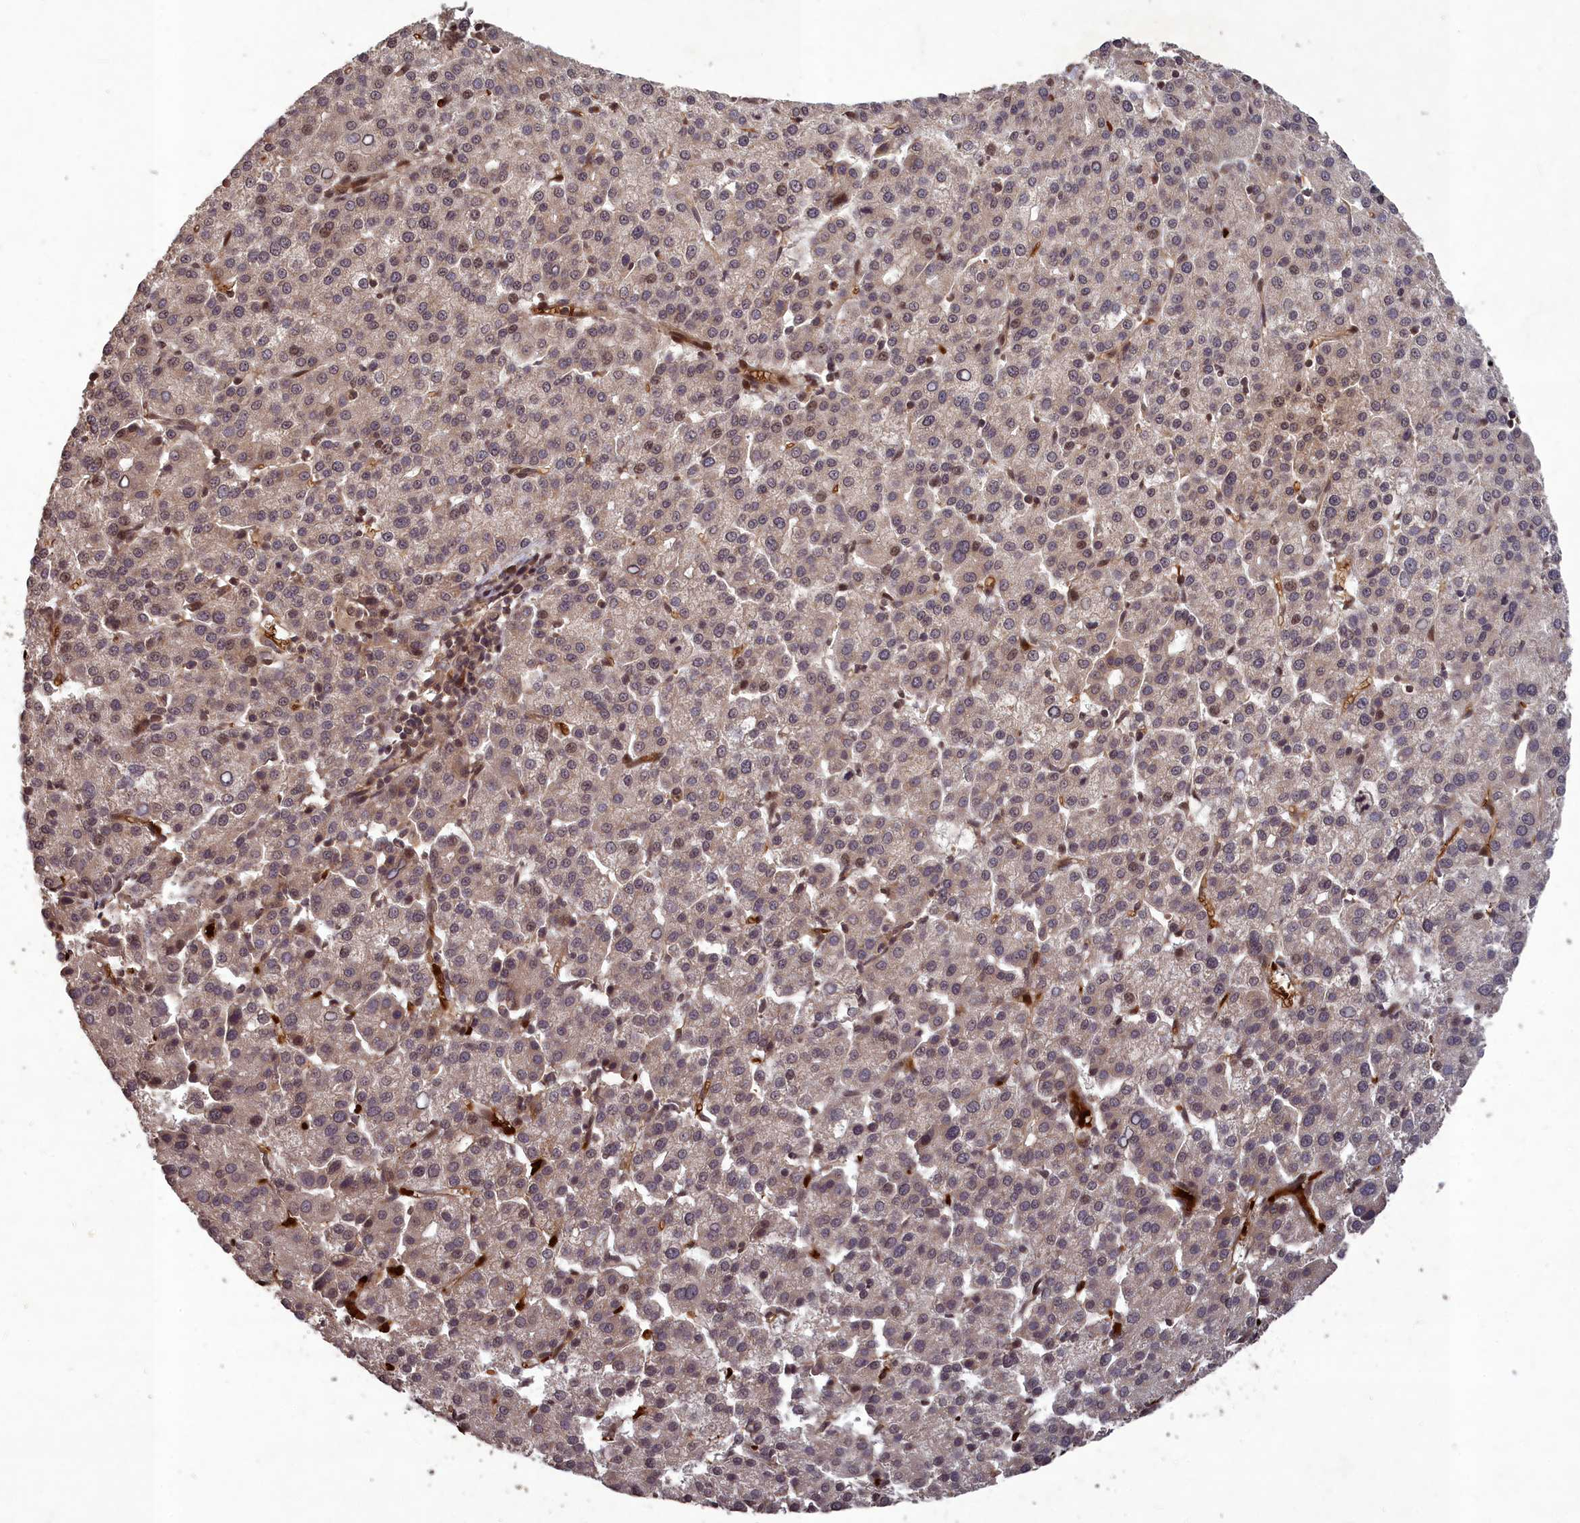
{"staining": {"intensity": "weak", "quantity": "25%-75%", "location": "nuclear"}, "tissue": "liver cancer", "cell_type": "Tumor cells", "image_type": "cancer", "snomed": [{"axis": "morphology", "description": "Carcinoma, Hepatocellular, NOS"}, {"axis": "topography", "description": "Liver"}], "caption": "Immunohistochemistry of liver cancer (hepatocellular carcinoma) displays low levels of weak nuclear expression in about 25%-75% of tumor cells. (Brightfield microscopy of DAB IHC at high magnification).", "gene": "SRMS", "patient": {"sex": "female", "age": 58}}